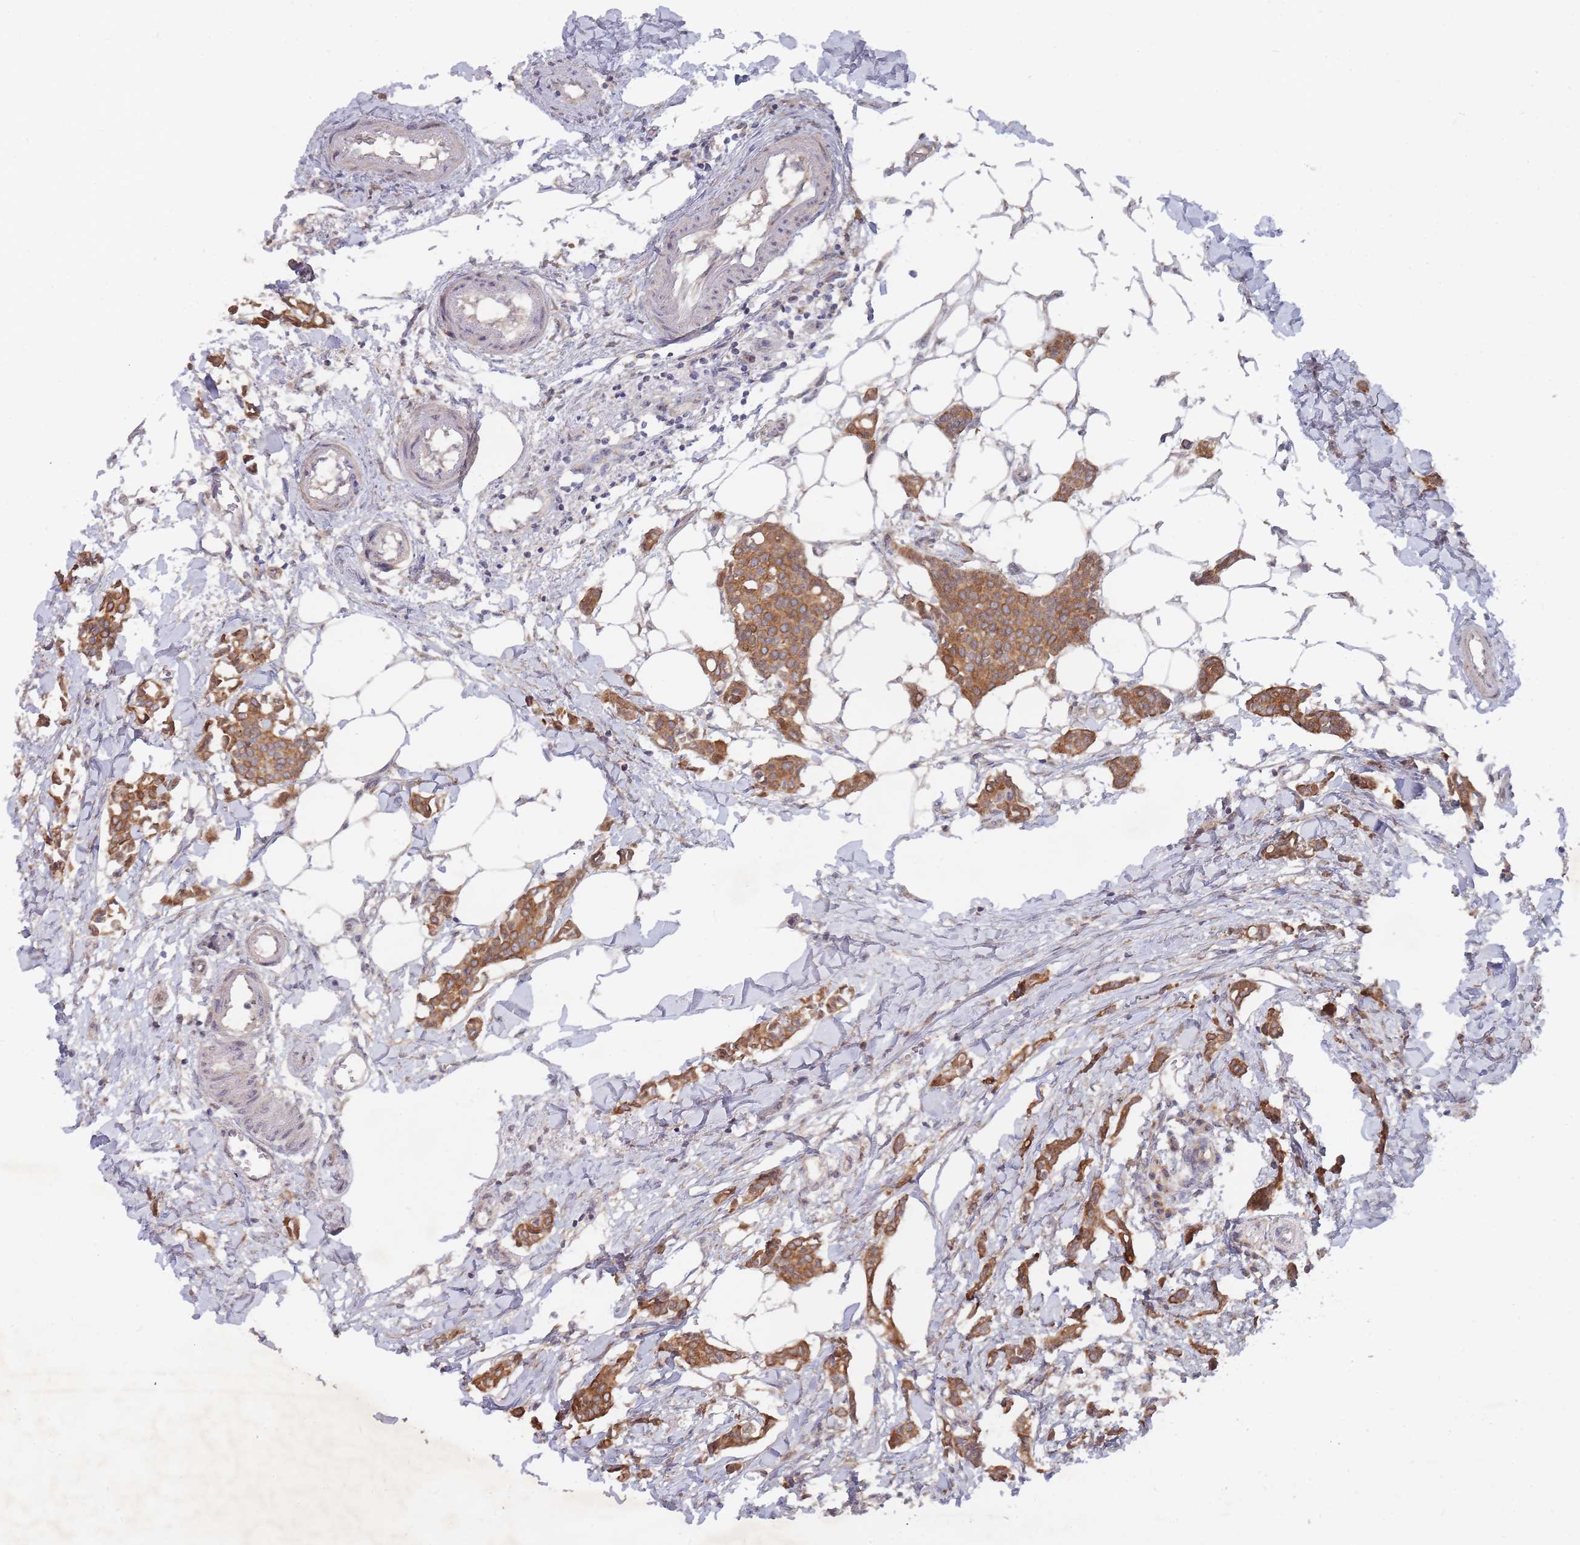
{"staining": {"intensity": "moderate", "quantity": ">75%", "location": "cytoplasmic/membranous"}, "tissue": "breast cancer", "cell_type": "Tumor cells", "image_type": "cancer", "snomed": [{"axis": "morphology", "description": "Duct carcinoma"}, {"axis": "topography", "description": "Breast"}], "caption": "Breast cancer tissue displays moderate cytoplasmic/membranous positivity in about >75% of tumor cells, visualized by immunohistochemistry. The staining was performed using DAB, with brown indicating positive protein expression. Nuclei are stained blue with hematoxylin.", "gene": "SLC35F5", "patient": {"sex": "female", "age": 41}}